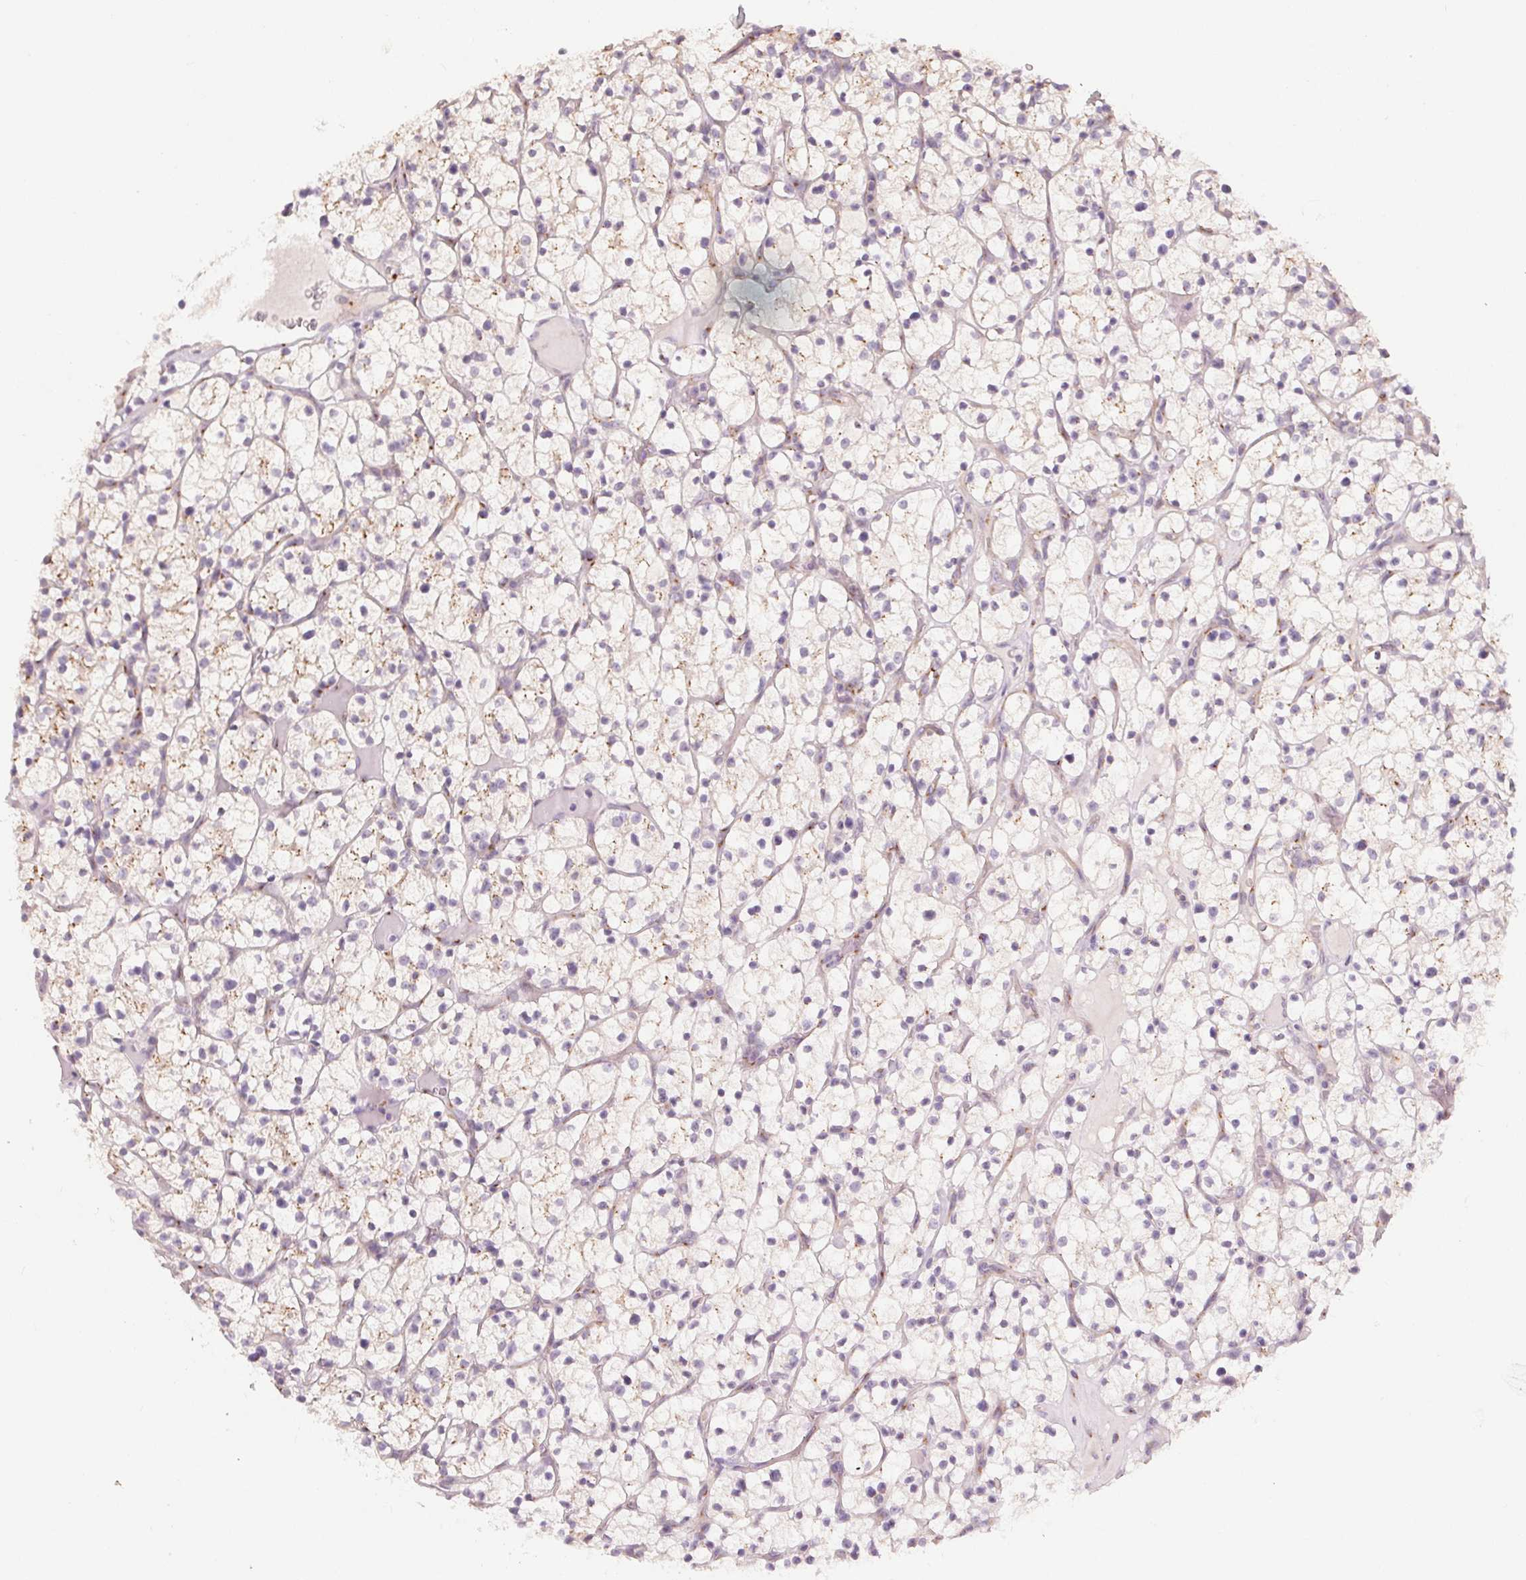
{"staining": {"intensity": "weak", "quantity": "<25%", "location": "cytoplasmic/membranous"}, "tissue": "renal cancer", "cell_type": "Tumor cells", "image_type": "cancer", "snomed": [{"axis": "morphology", "description": "Adenocarcinoma, NOS"}, {"axis": "topography", "description": "Kidney"}], "caption": "Histopathology image shows no protein expression in tumor cells of renal cancer tissue. (DAB (3,3'-diaminobenzidine) immunohistochemistry (IHC), high magnification).", "gene": "DRAM2", "patient": {"sex": "female", "age": 64}}